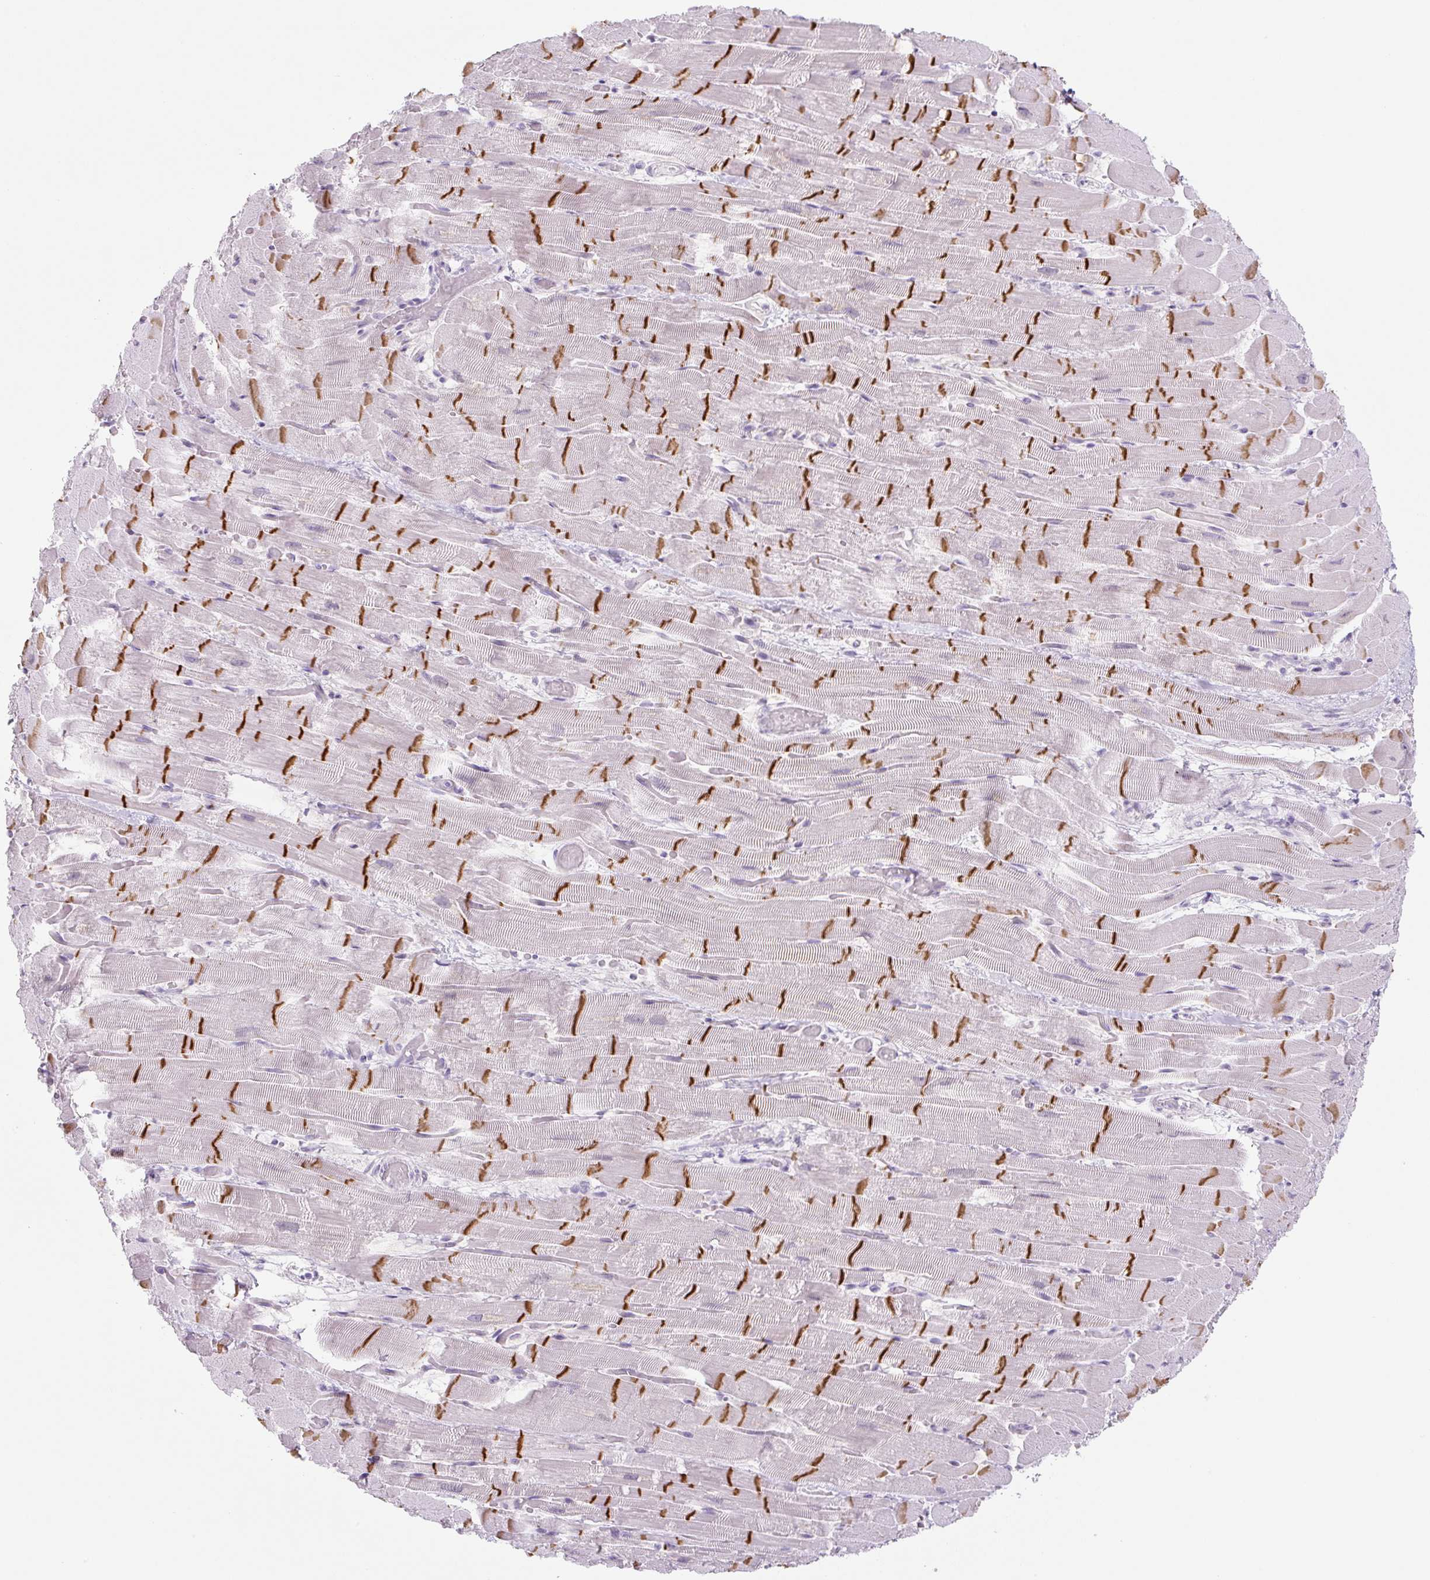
{"staining": {"intensity": "strong", "quantity": ">75%", "location": "cytoplasmic/membranous"}, "tissue": "heart muscle", "cell_type": "Cardiomyocytes", "image_type": "normal", "snomed": [{"axis": "morphology", "description": "Normal tissue, NOS"}, {"axis": "topography", "description": "Heart"}], "caption": "Benign heart muscle displays strong cytoplasmic/membranous positivity in about >75% of cardiomyocytes.", "gene": "PRM1", "patient": {"sex": "male", "age": 37}}